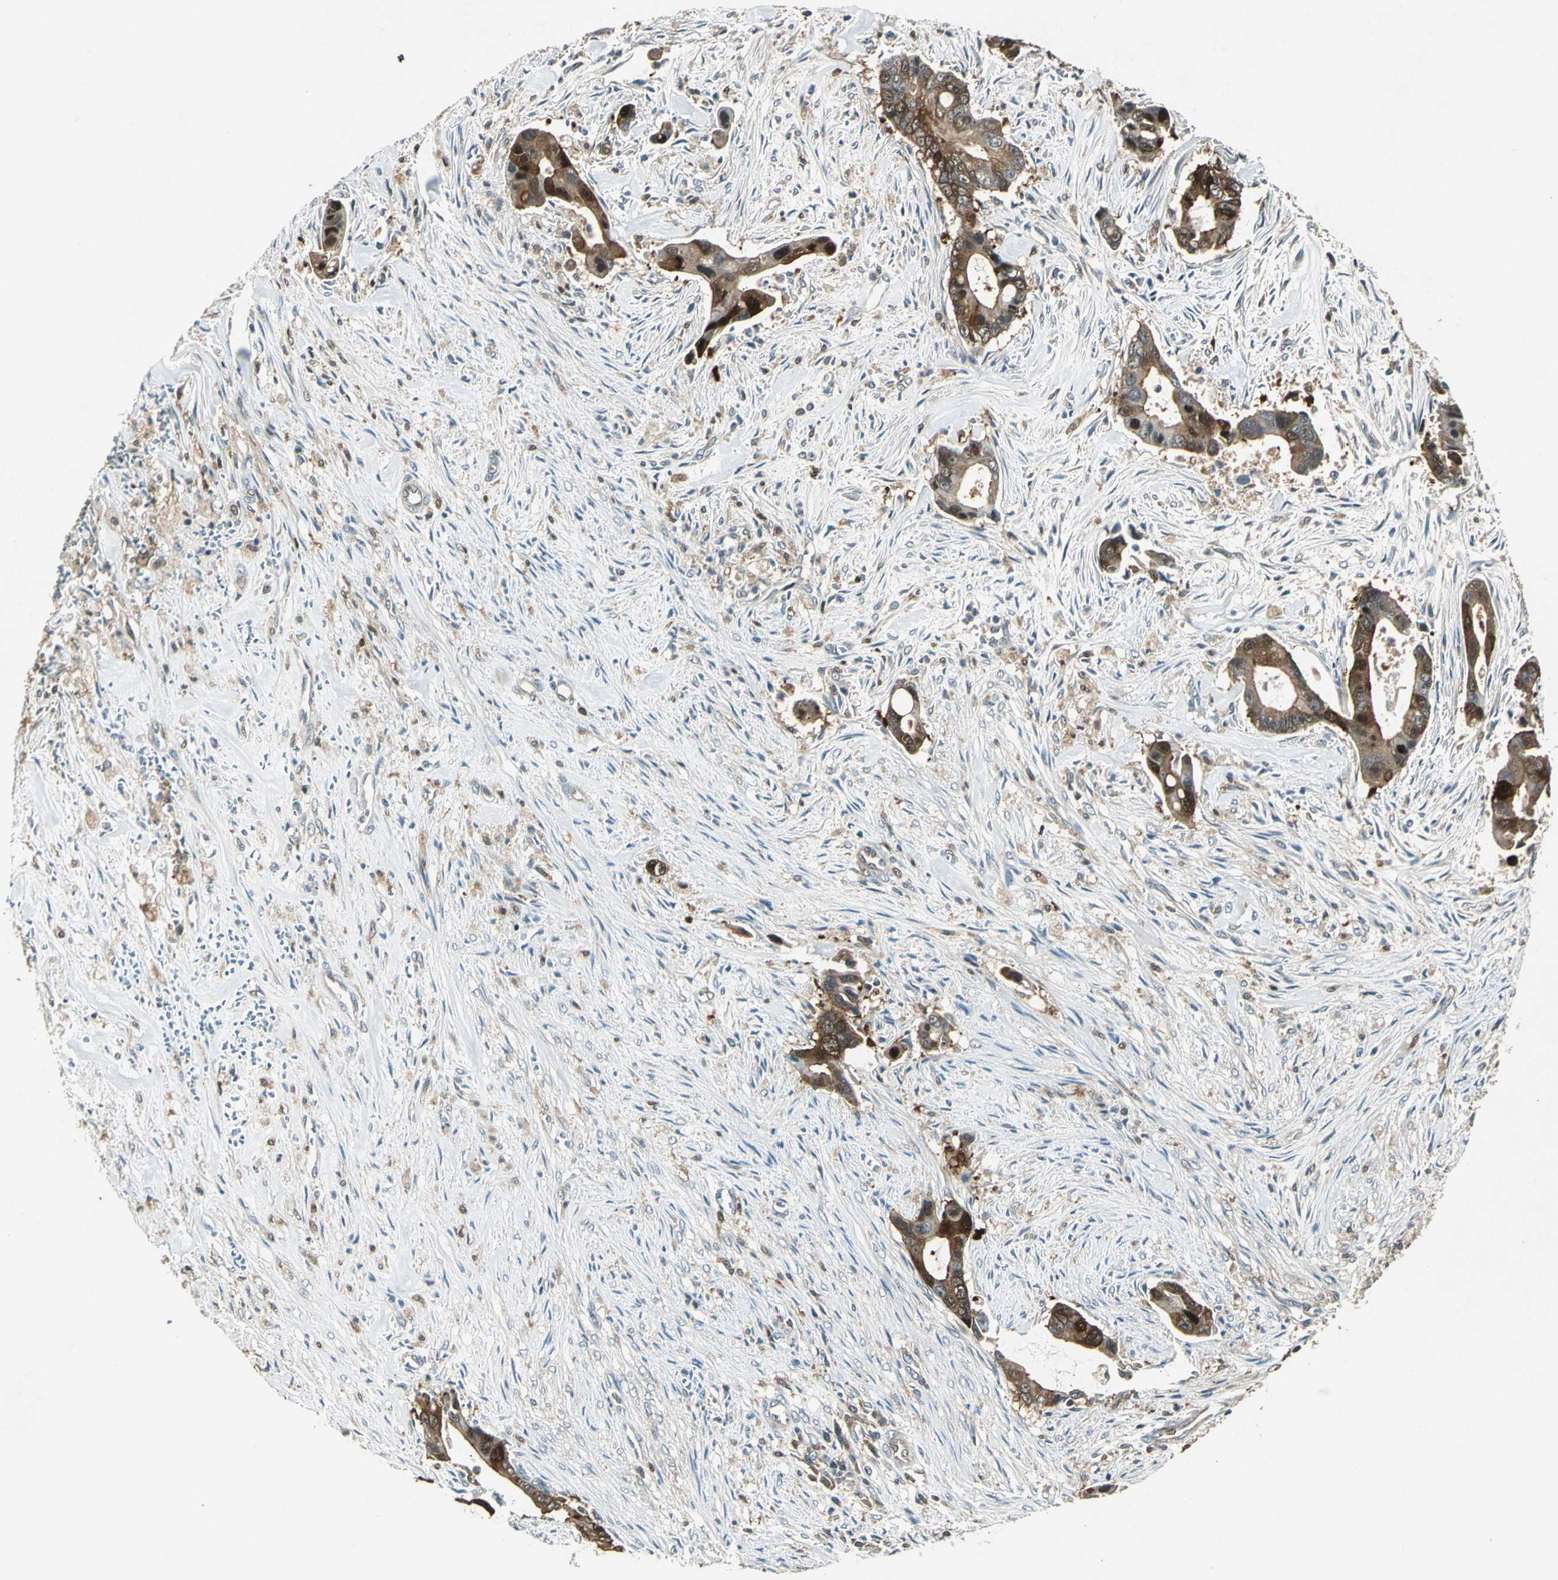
{"staining": {"intensity": "strong", "quantity": ">75%", "location": "cytoplasmic/membranous,nuclear"}, "tissue": "liver cancer", "cell_type": "Tumor cells", "image_type": "cancer", "snomed": [{"axis": "morphology", "description": "Cholangiocarcinoma"}, {"axis": "topography", "description": "Liver"}], "caption": "High-magnification brightfield microscopy of liver cancer (cholangiocarcinoma) stained with DAB (brown) and counterstained with hematoxylin (blue). tumor cells exhibit strong cytoplasmic/membranous and nuclear expression is present in about>75% of cells. (DAB (3,3'-diaminobenzidine) = brown stain, brightfield microscopy at high magnification).", "gene": "RRM2B", "patient": {"sex": "female", "age": 55}}